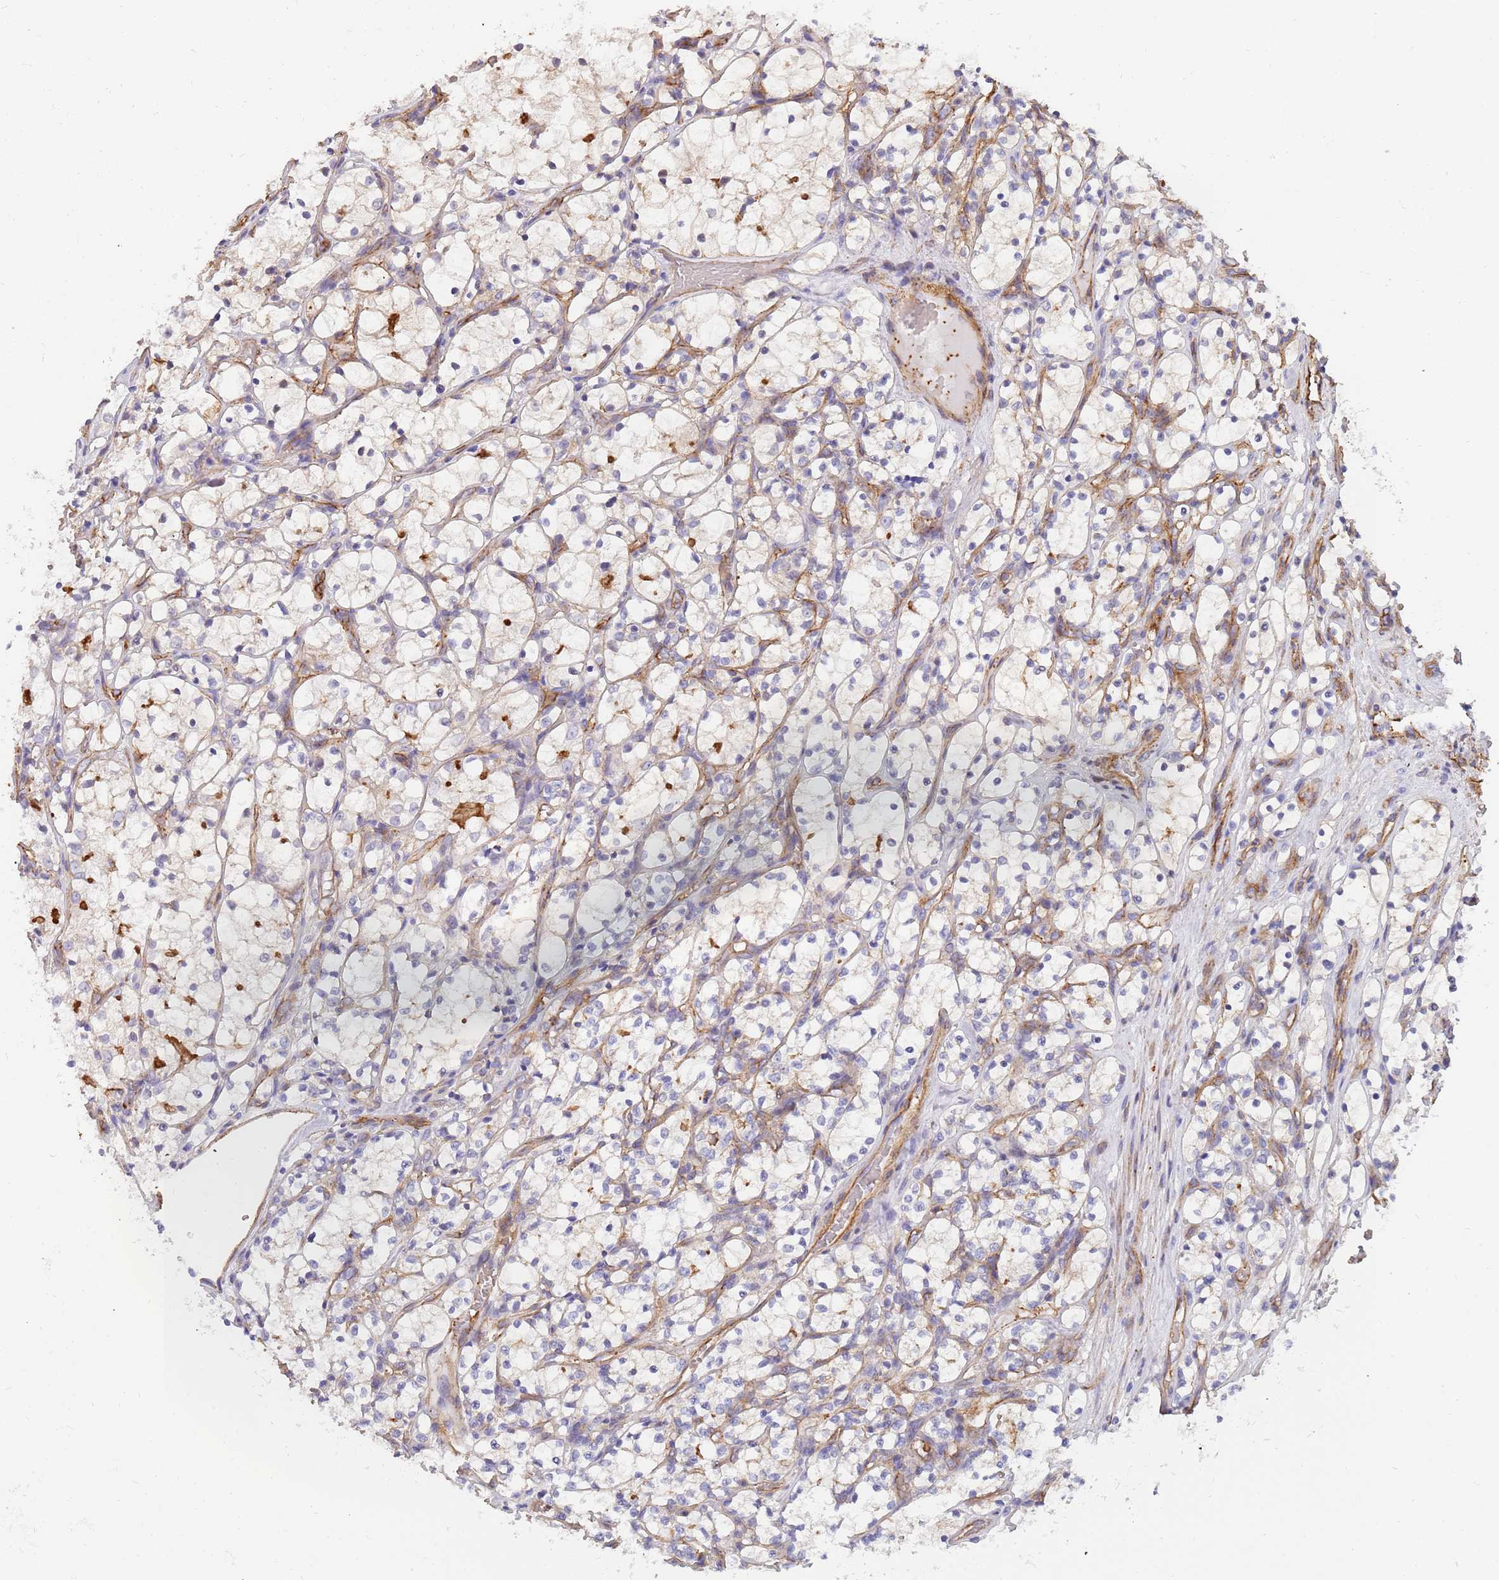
{"staining": {"intensity": "moderate", "quantity": "<25%", "location": "cytoplasmic/membranous"}, "tissue": "renal cancer", "cell_type": "Tumor cells", "image_type": "cancer", "snomed": [{"axis": "morphology", "description": "Adenocarcinoma, NOS"}, {"axis": "topography", "description": "Kidney"}], "caption": "Brown immunohistochemical staining in renal adenocarcinoma displays moderate cytoplasmic/membranous expression in approximately <25% of tumor cells. The staining is performed using DAB brown chromogen to label protein expression. The nuclei are counter-stained blue using hematoxylin.", "gene": "GFRAL", "patient": {"sex": "female", "age": 69}}